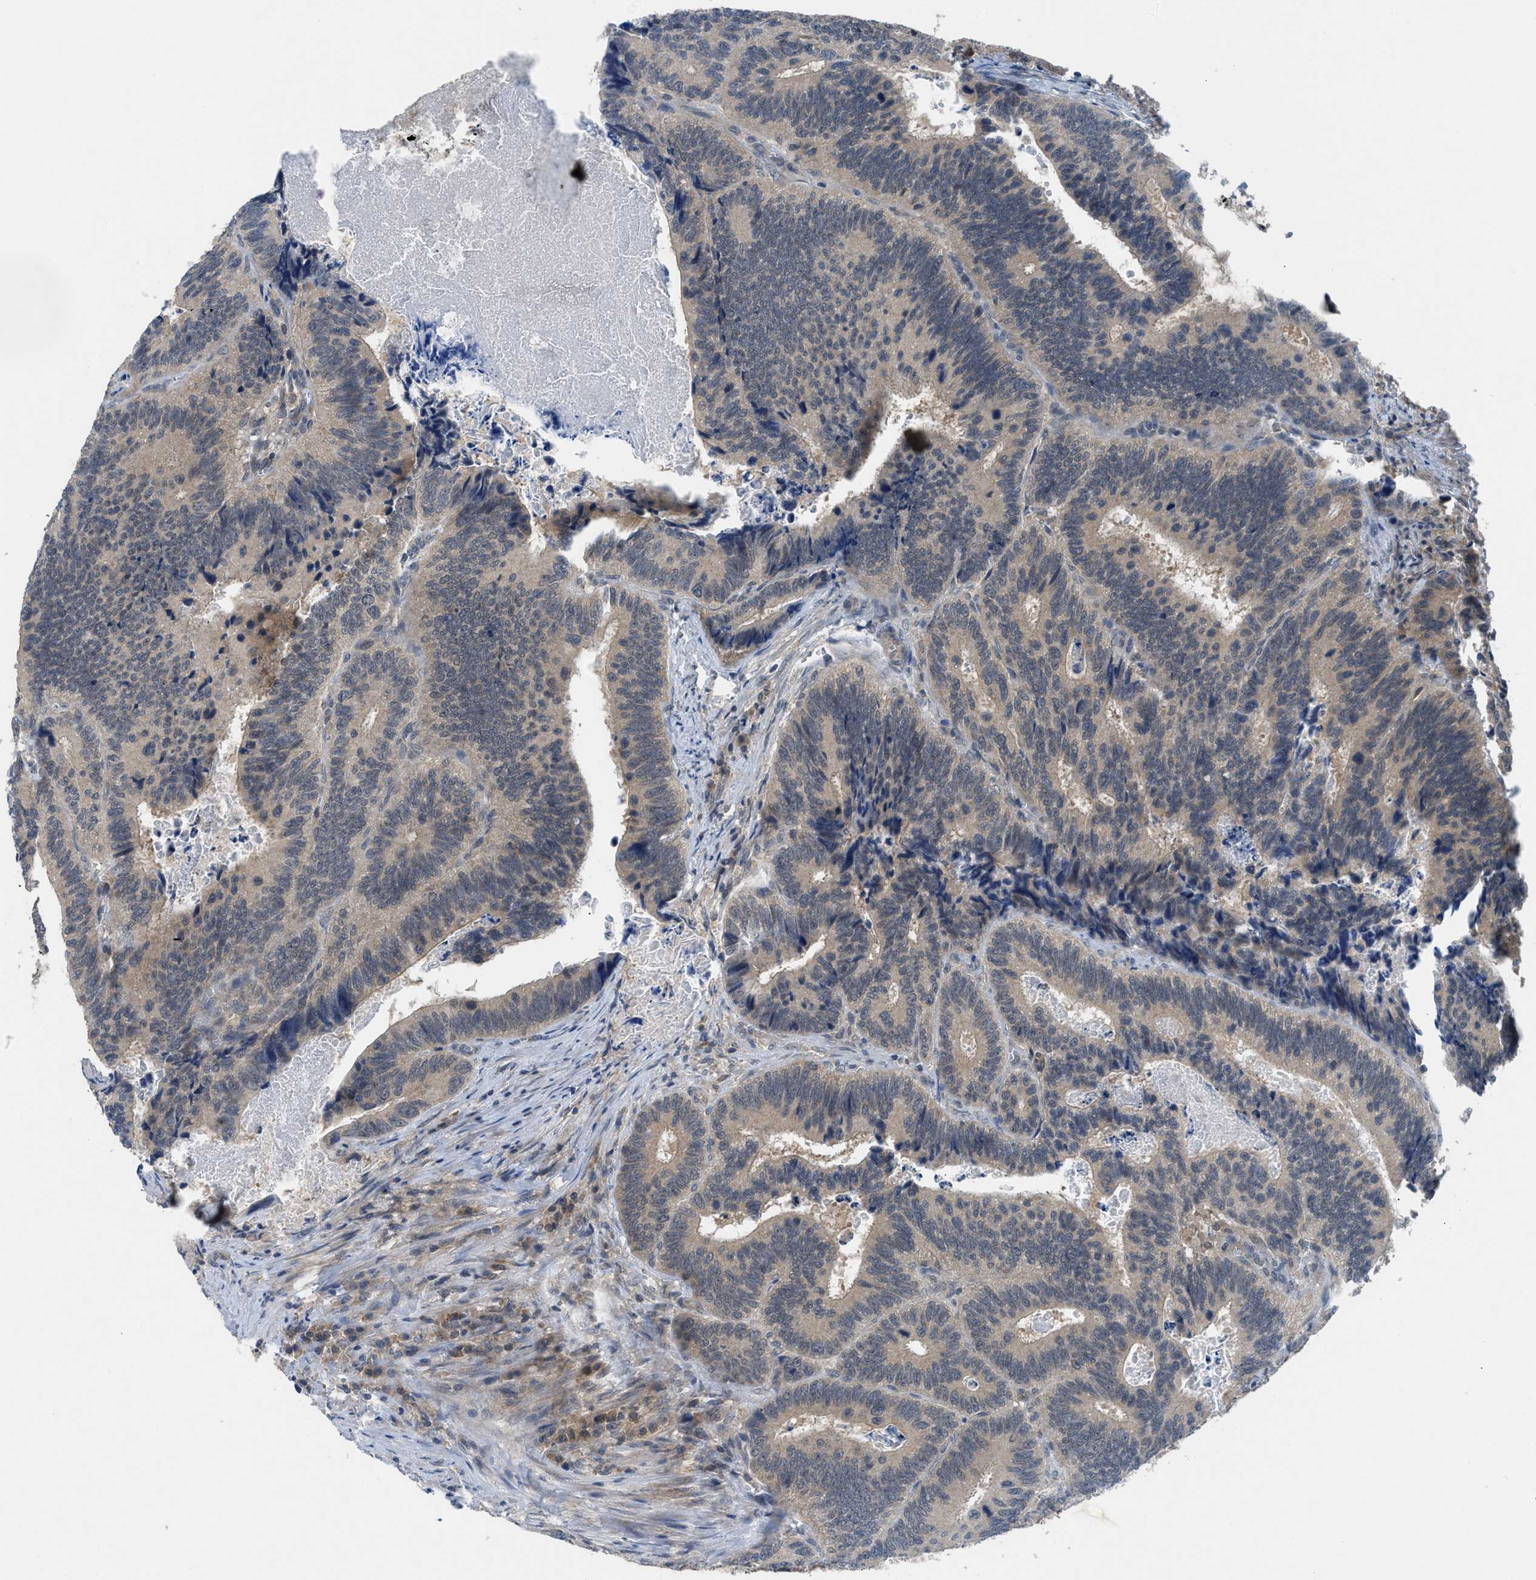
{"staining": {"intensity": "weak", "quantity": ">75%", "location": "cytoplasmic/membranous"}, "tissue": "colorectal cancer", "cell_type": "Tumor cells", "image_type": "cancer", "snomed": [{"axis": "morphology", "description": "Inflammation, NOS"}, {"axis": "morphology", "description": "Adenocarcinoma, NOS"}, {"axis": "topography", "description": "Colon"}], "caption": "Tumor cells show low levels of weak cytoplasmic/membranous positivity in approximately >75% of cells in human colorectal cancer (adenocarcinoma).", "gene": "PDE7A", "patient": {"sex": "male", "age": 72}}